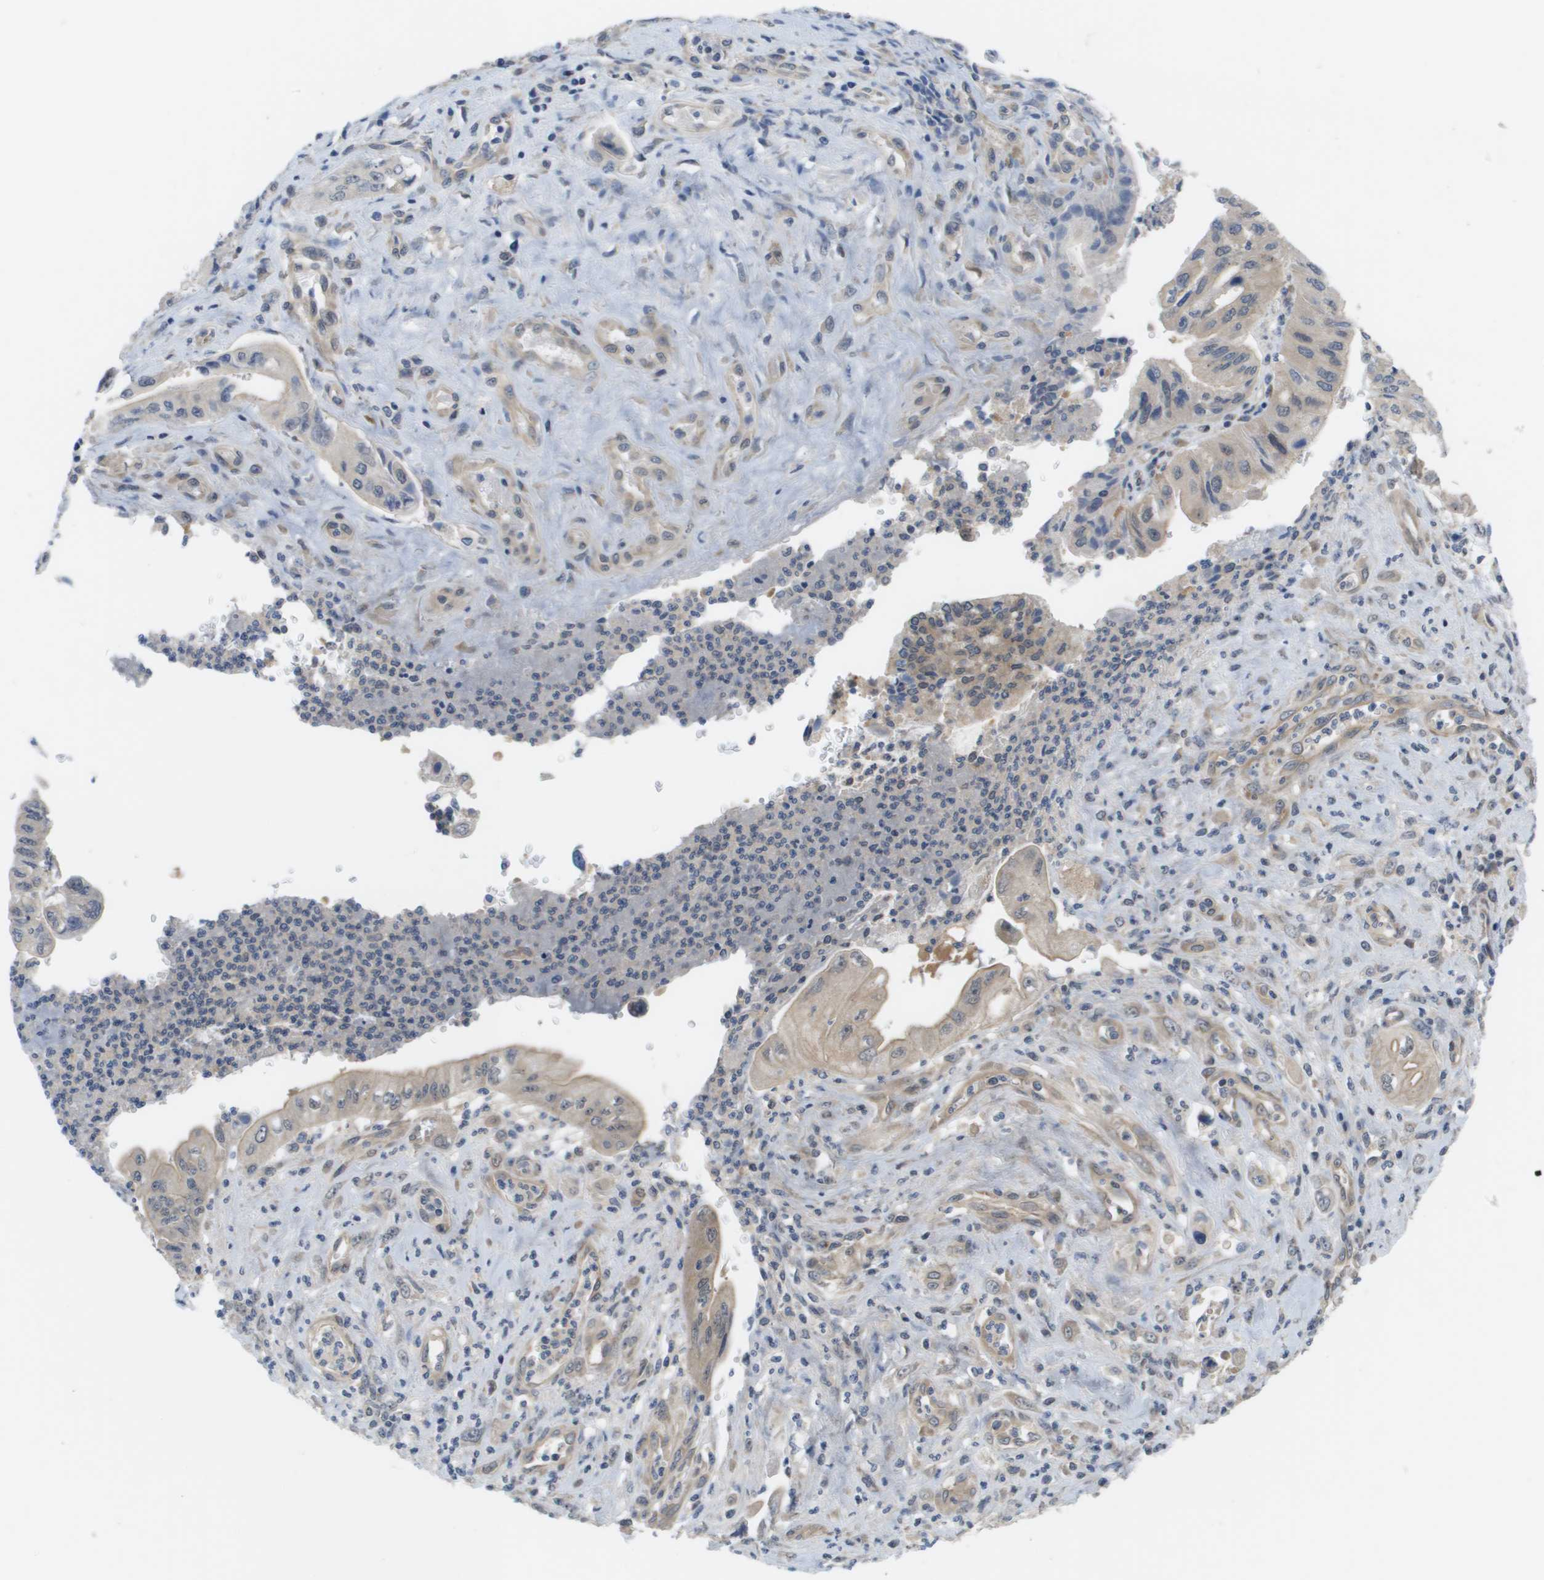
{"staining": {"intensity": "weak", "quantity": "25%-75%", "location": "cytoplasmic/membranous"}, "tissue": "pancreatic cancer", "cell_type": "Tumor cells", "image_type": "cancer", "snomed": [{"axis": "morphology", "description": "Adenocarcinoma, NOS"}, {"axis": "topography", "description": "Pancreas"}], "caption": "An image of human pancreatic cancer stained for a protein reveals weak cytoplasmic/membranous brown staining in tumor cells.", "gene": "CTPS2", "patient": {"sex": "female", "age": 73}}